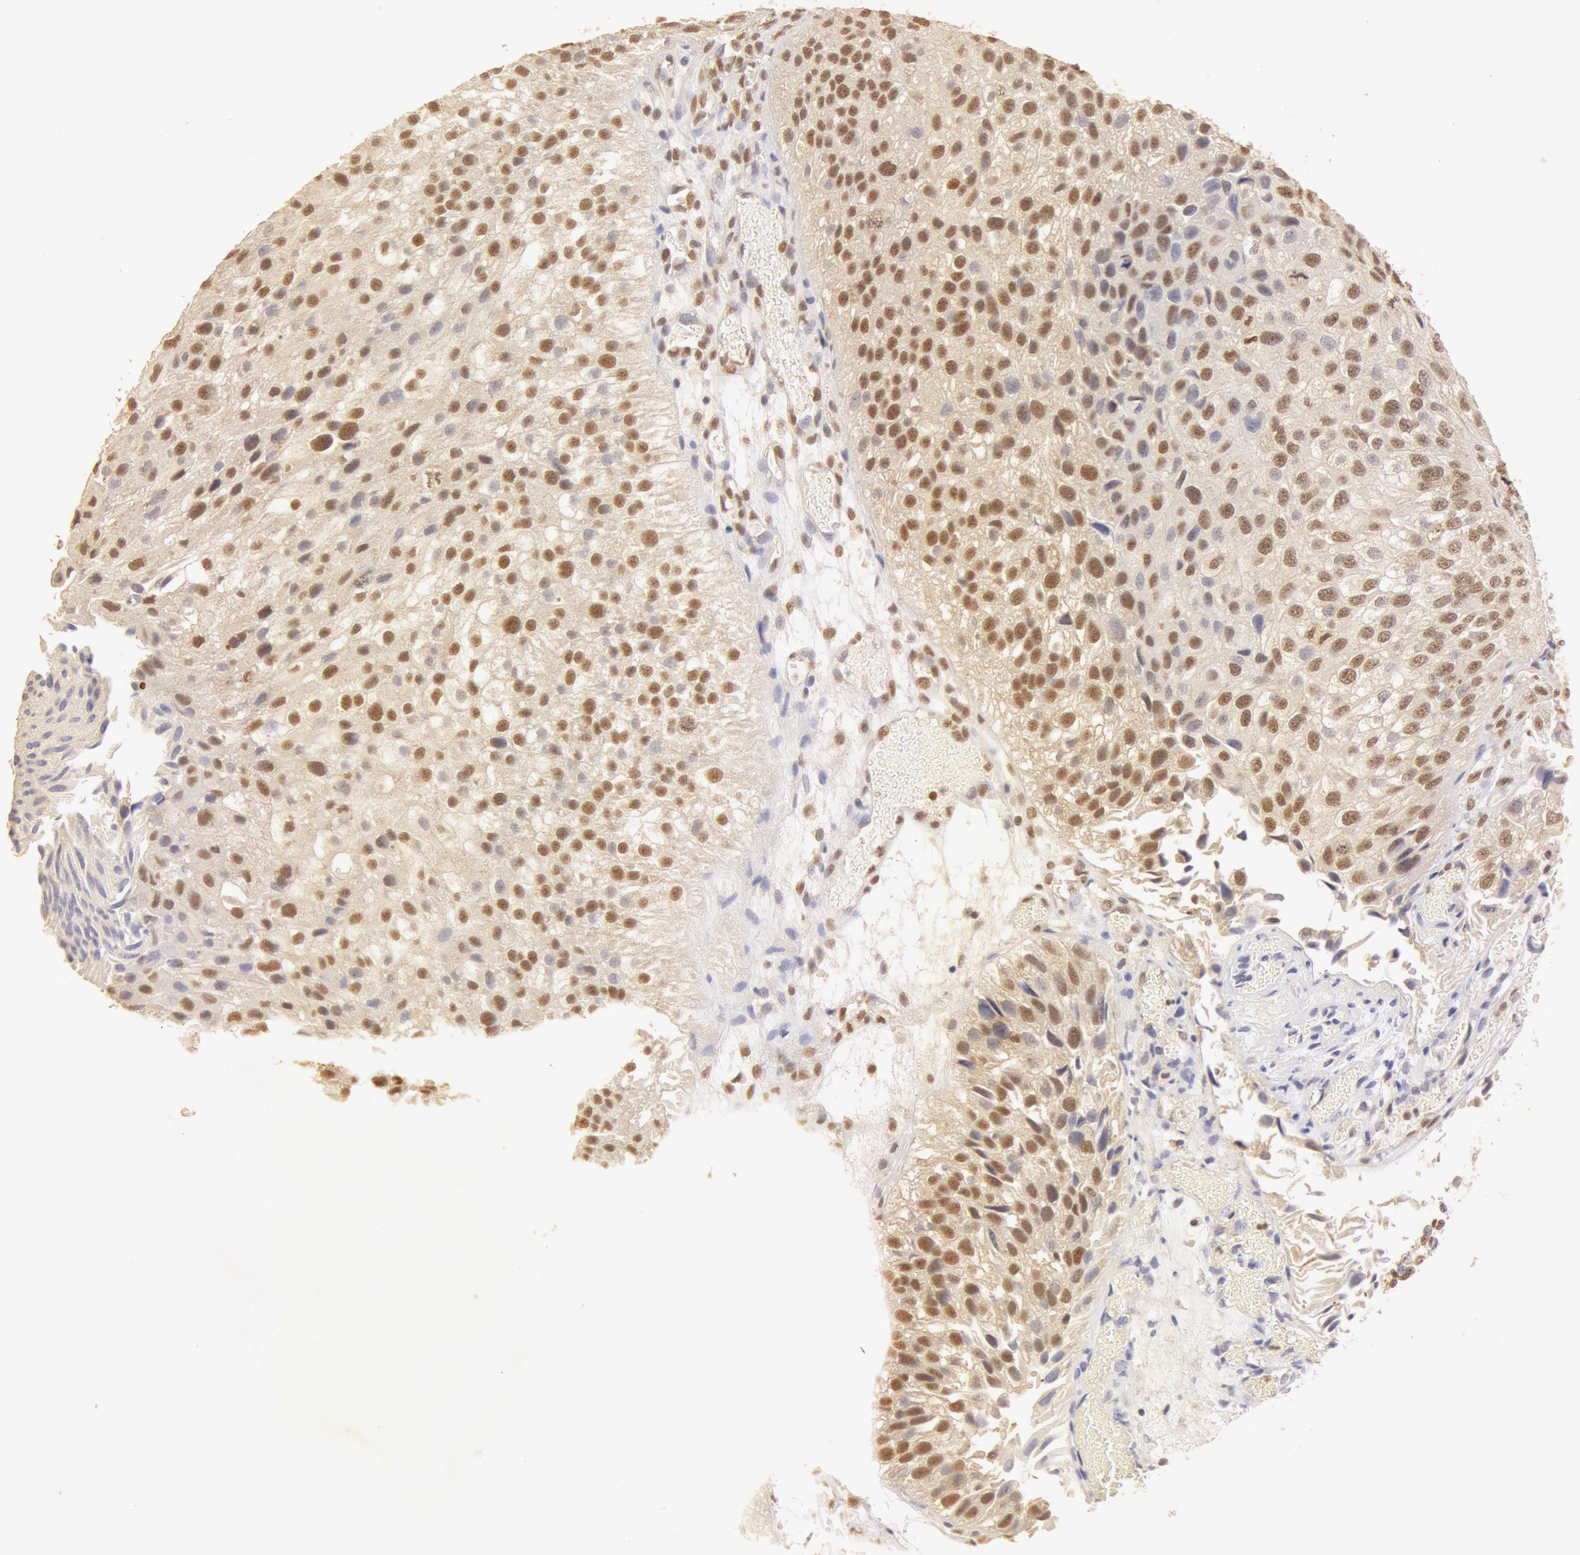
{"staining": {"intensity": "moderate", "quantity": ">75%", "location": "cytoplasmic/membranous,nuclear"}, "tissue": "urothelial cancer", "cell_type": "Tumor cells", "image_type": "cancer", "snomed": [{"axis": "morphology", "description": "Urothelial carcinoma, Low grade"}, {"axis": "topography", "description": "Urinary bladder"}], "caption": "This is an image of immunohistochemistry staining of low-grade urothelial carcinoma, which shows moderate expression in the cytoplasmic/membranous and nuclear of tumor cells.", "gene": "SNRNP70", "patient": {"sex": "female", "age": 89}}